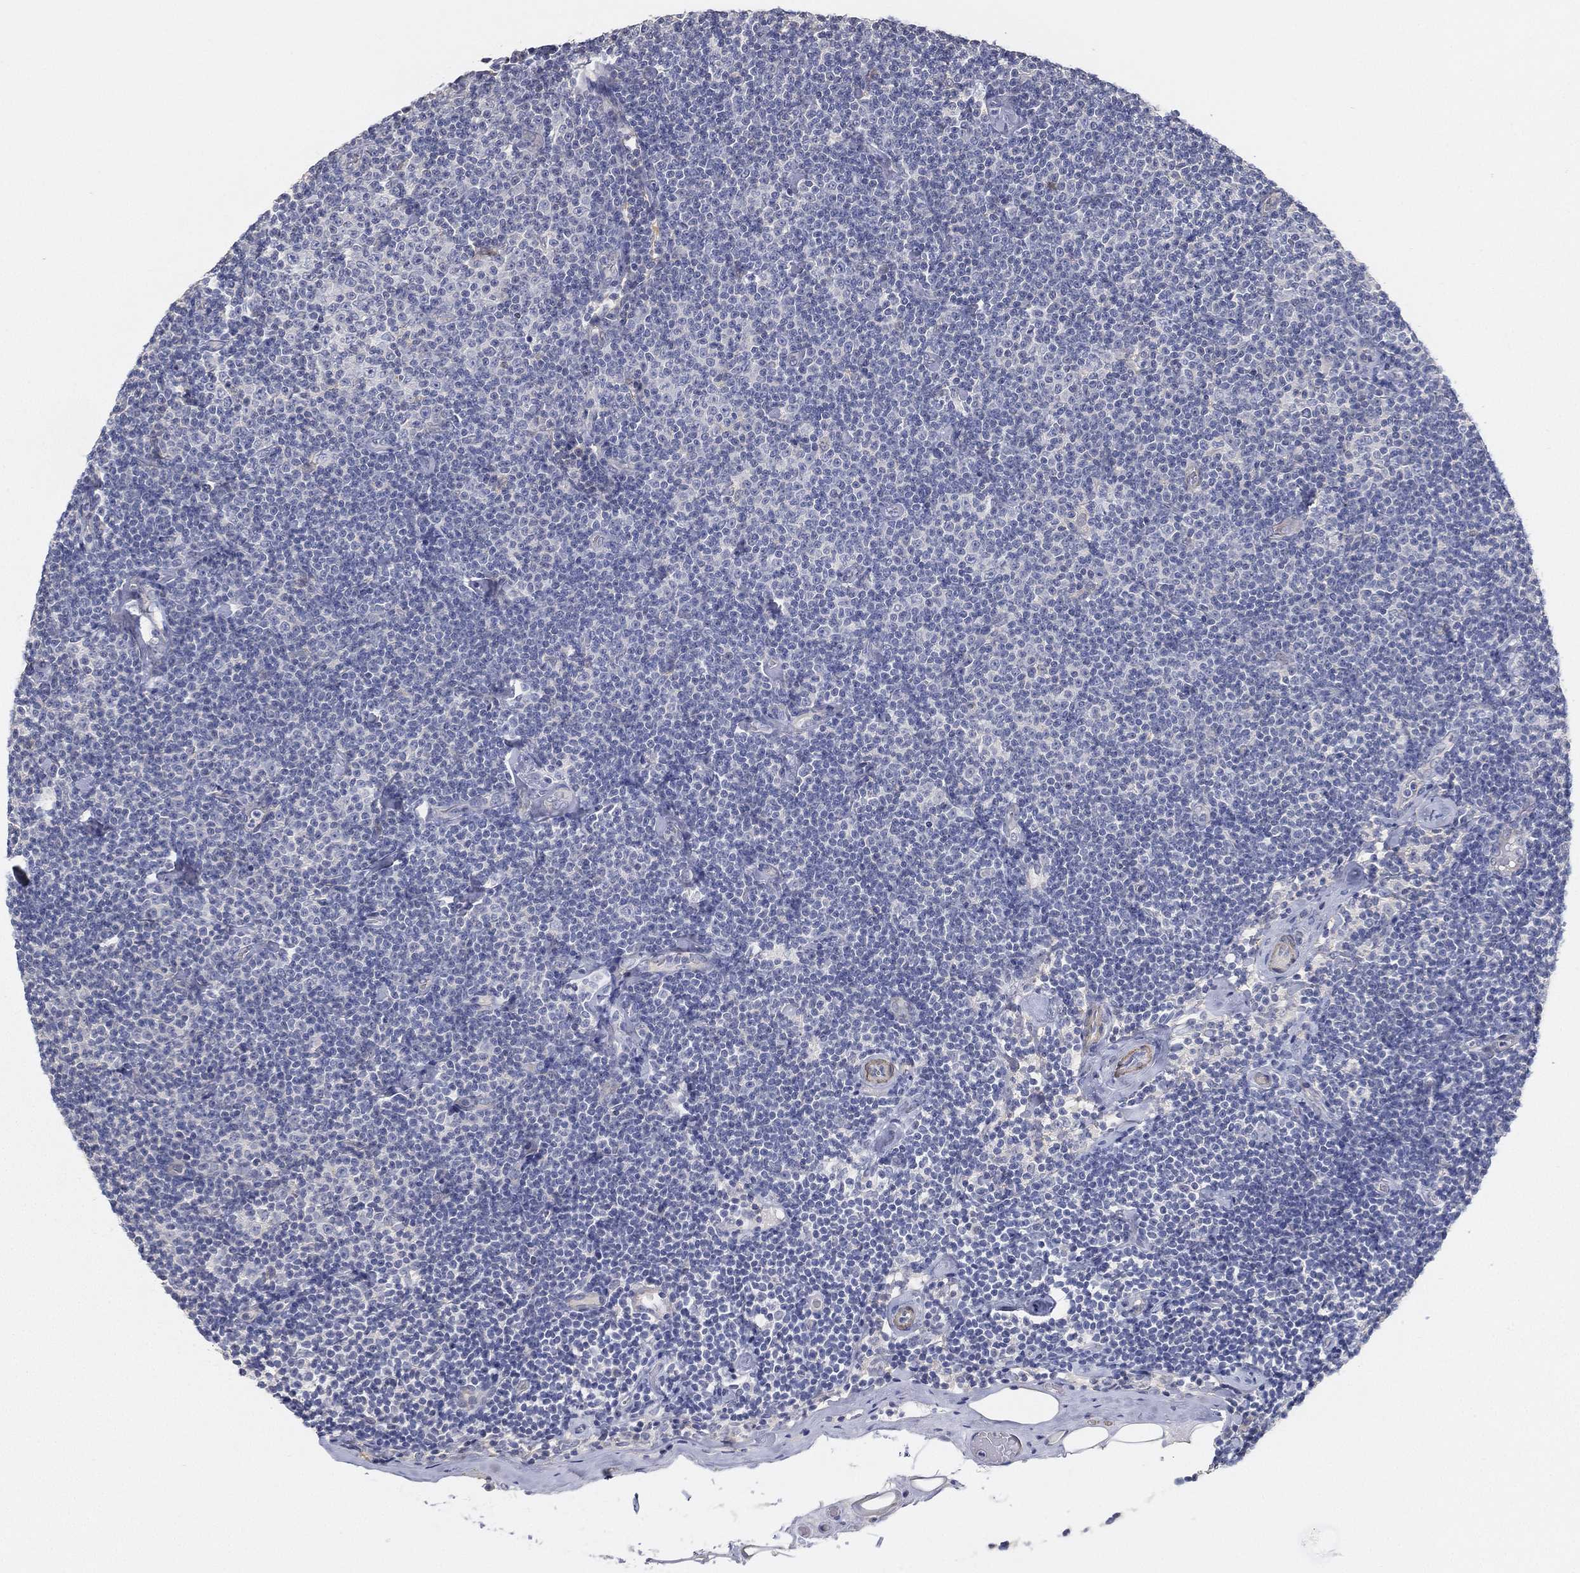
{"staining": {"intensity": "negative", "quantity": "none", "location": "none"}, "tissue": "lymphoma", "cell_type": "Tumor cells", "image_type": "cancer", "snomed": [{"axis": "morphology", "description": "Malignant lymphoma, non-Hodgkin's type, Low grade"}, {"axis": "topography", "description": "Lymph node"}], "caption": "Immunohistochemical staining of lymphoma shows no significant expression in tumor cells.", "gene": "GPR61", "patient": {"sex": "male", "age": 81}}